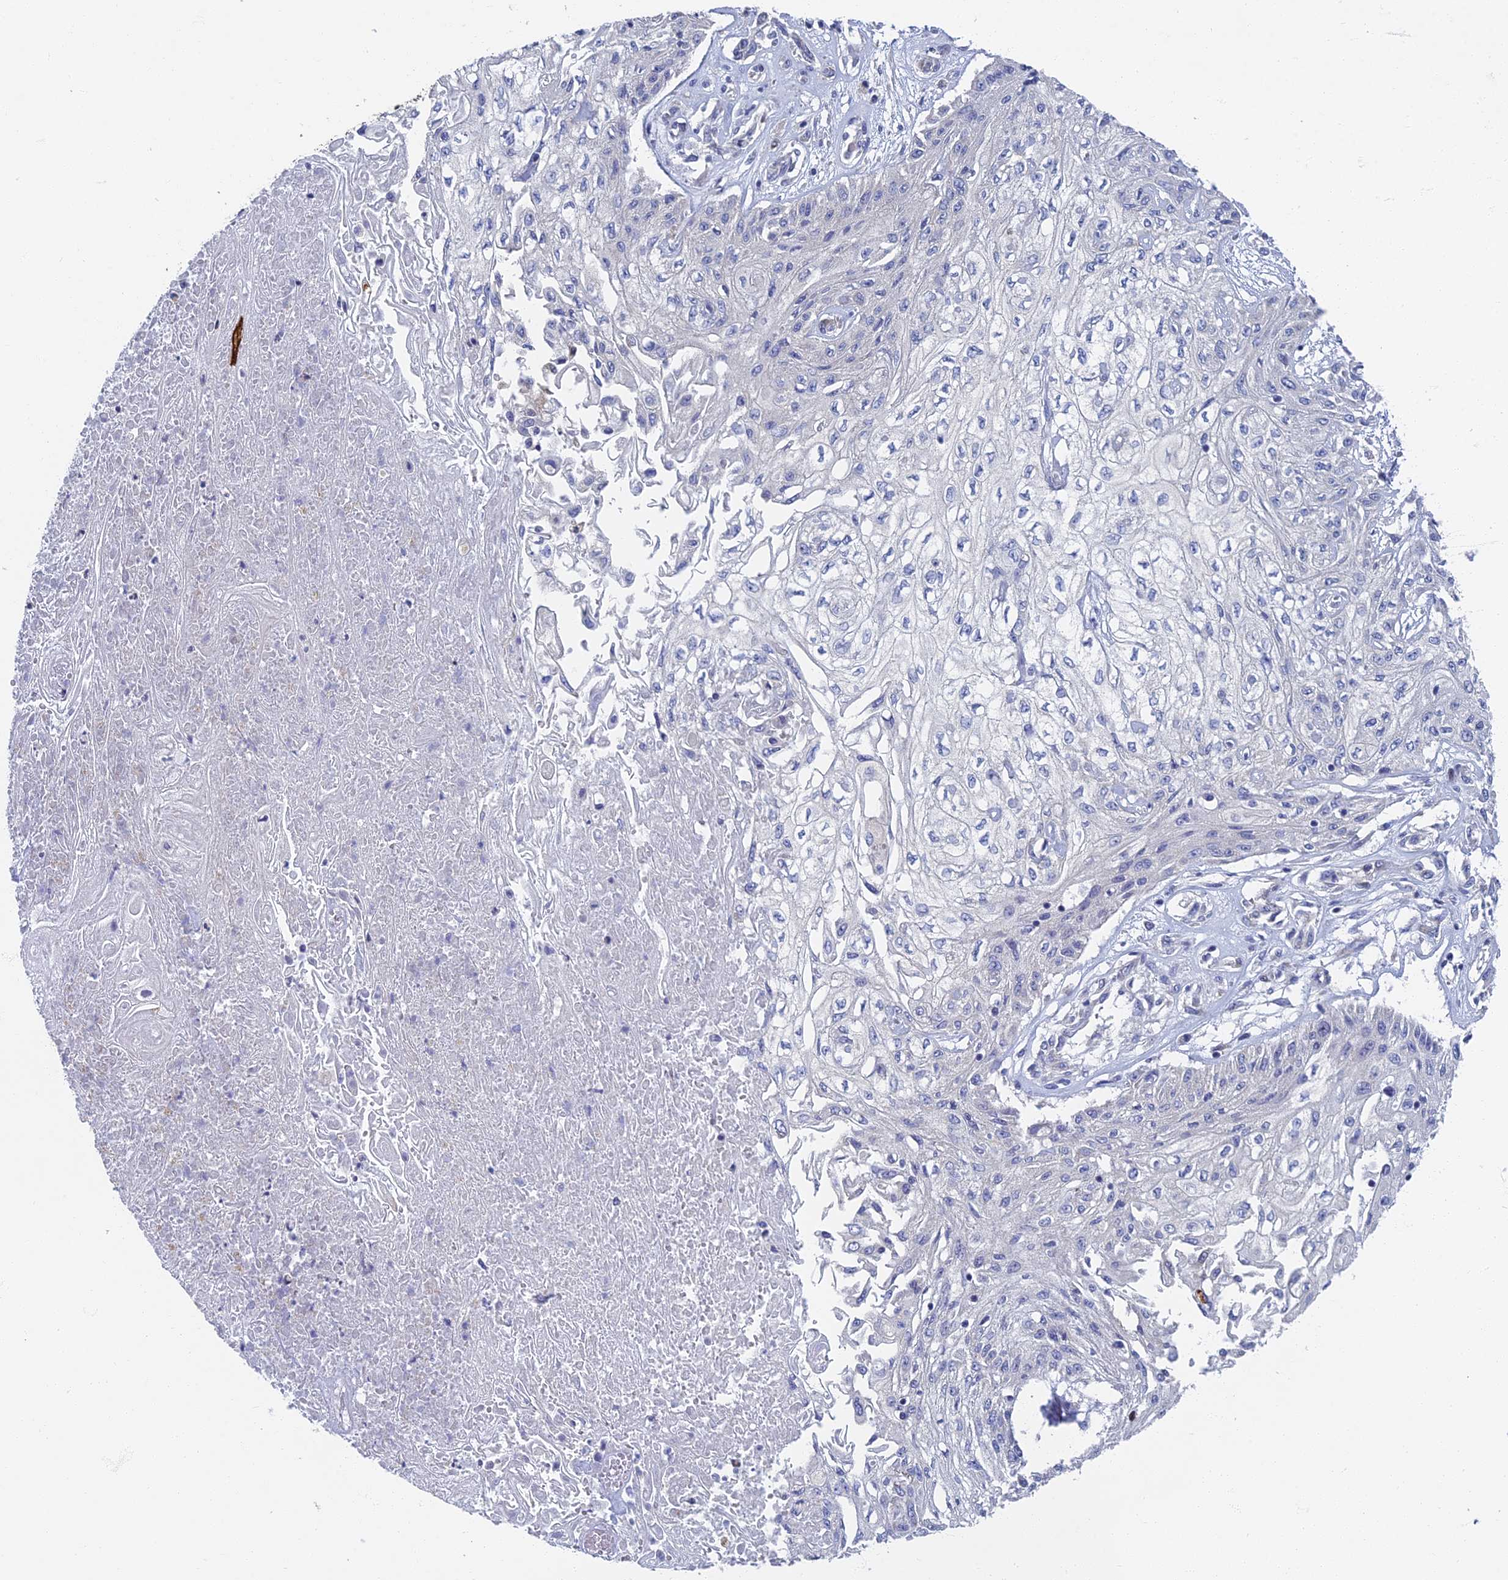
{"staining": {"intensity": "negative", "quantity": "none", "location": "none"}, "tissue": "skin cancer", "cell_type": "Tumor cells", "image_type": "cancer", "snomed": [{"axis": "morphology", "description": "Squamous cell carcinoma, NOS"}, {"axis": "morphology", "description": "Squamous cell carcinoma, metastatic, NOS"}, {"axis": "topography", "description": "Skin"}, {"axis": "topography", "description": "Lymph node"}], "caption": "Immunohistochemistry (IHC) image of neoplastic tissue: human squamous cell carcinoma (skin) stained with DAB reveals no significant protein staining in tumor cells.", "gene": "SPIN4", "patient": {"sex": "male", "age": 75}}